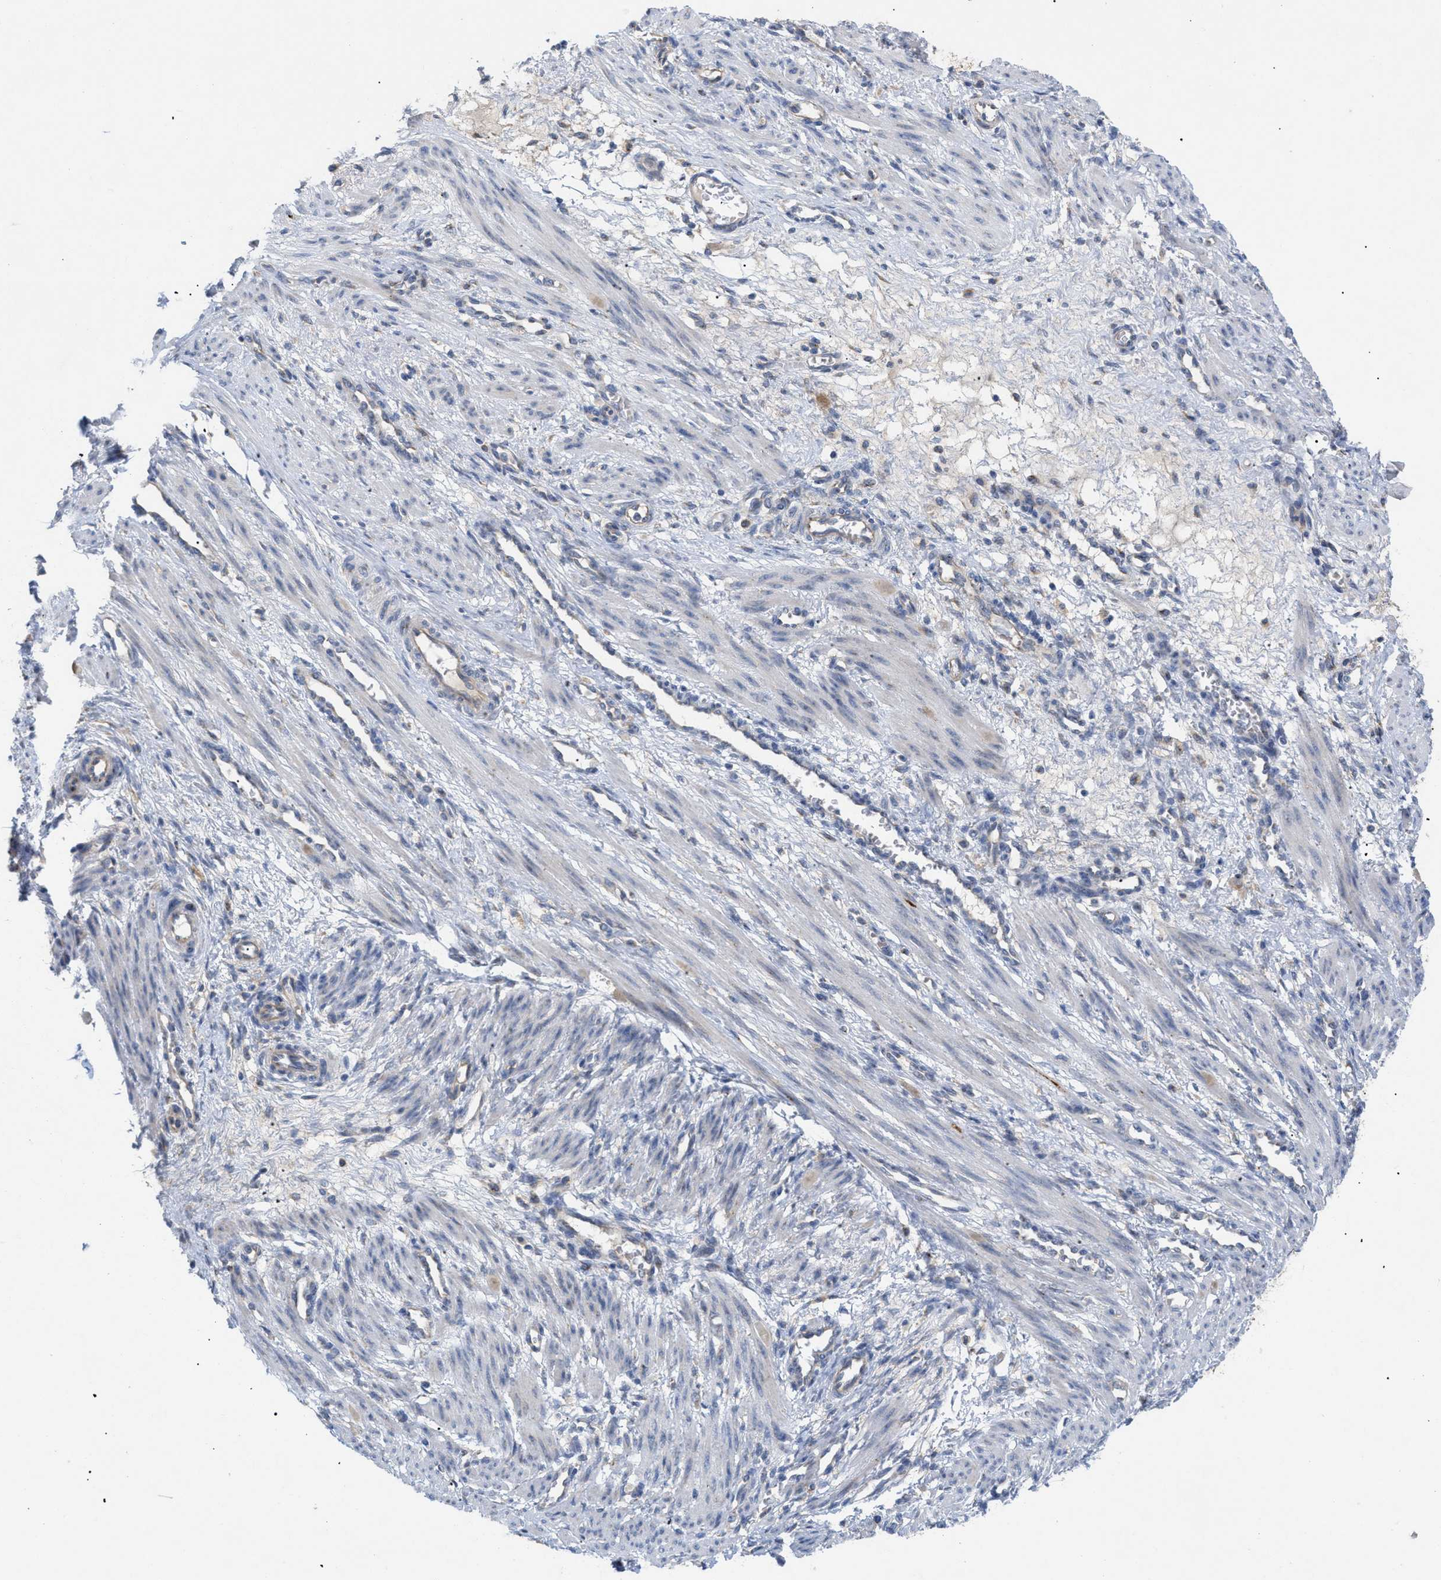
{"staining": {"intensity": "weak", "quantity": "25%-75%", "location": "cytoplasmic/membranous"}, "tissue": "smooth muscle", "cell_type": "Smooth muscle cells", "image_type": "normal", "snomed": [{"axis": "morphology", "description": "Normal tissue, NOS"}, {"axis": "topography", "description": "Endometrium"}], "caption": "Immunohistochemistry histopathology image of benign smooth muscle: smooth muscle stained using immunohistochemistry reveals low levels of weak protein expression localized specifically in the cytoplasmic/membranous of smooth muscle cells, appearing as a cytoplasmic/membranous brown color.", "gene": "SLC50A1", "patient": {"sex": "female", "age": 33}}